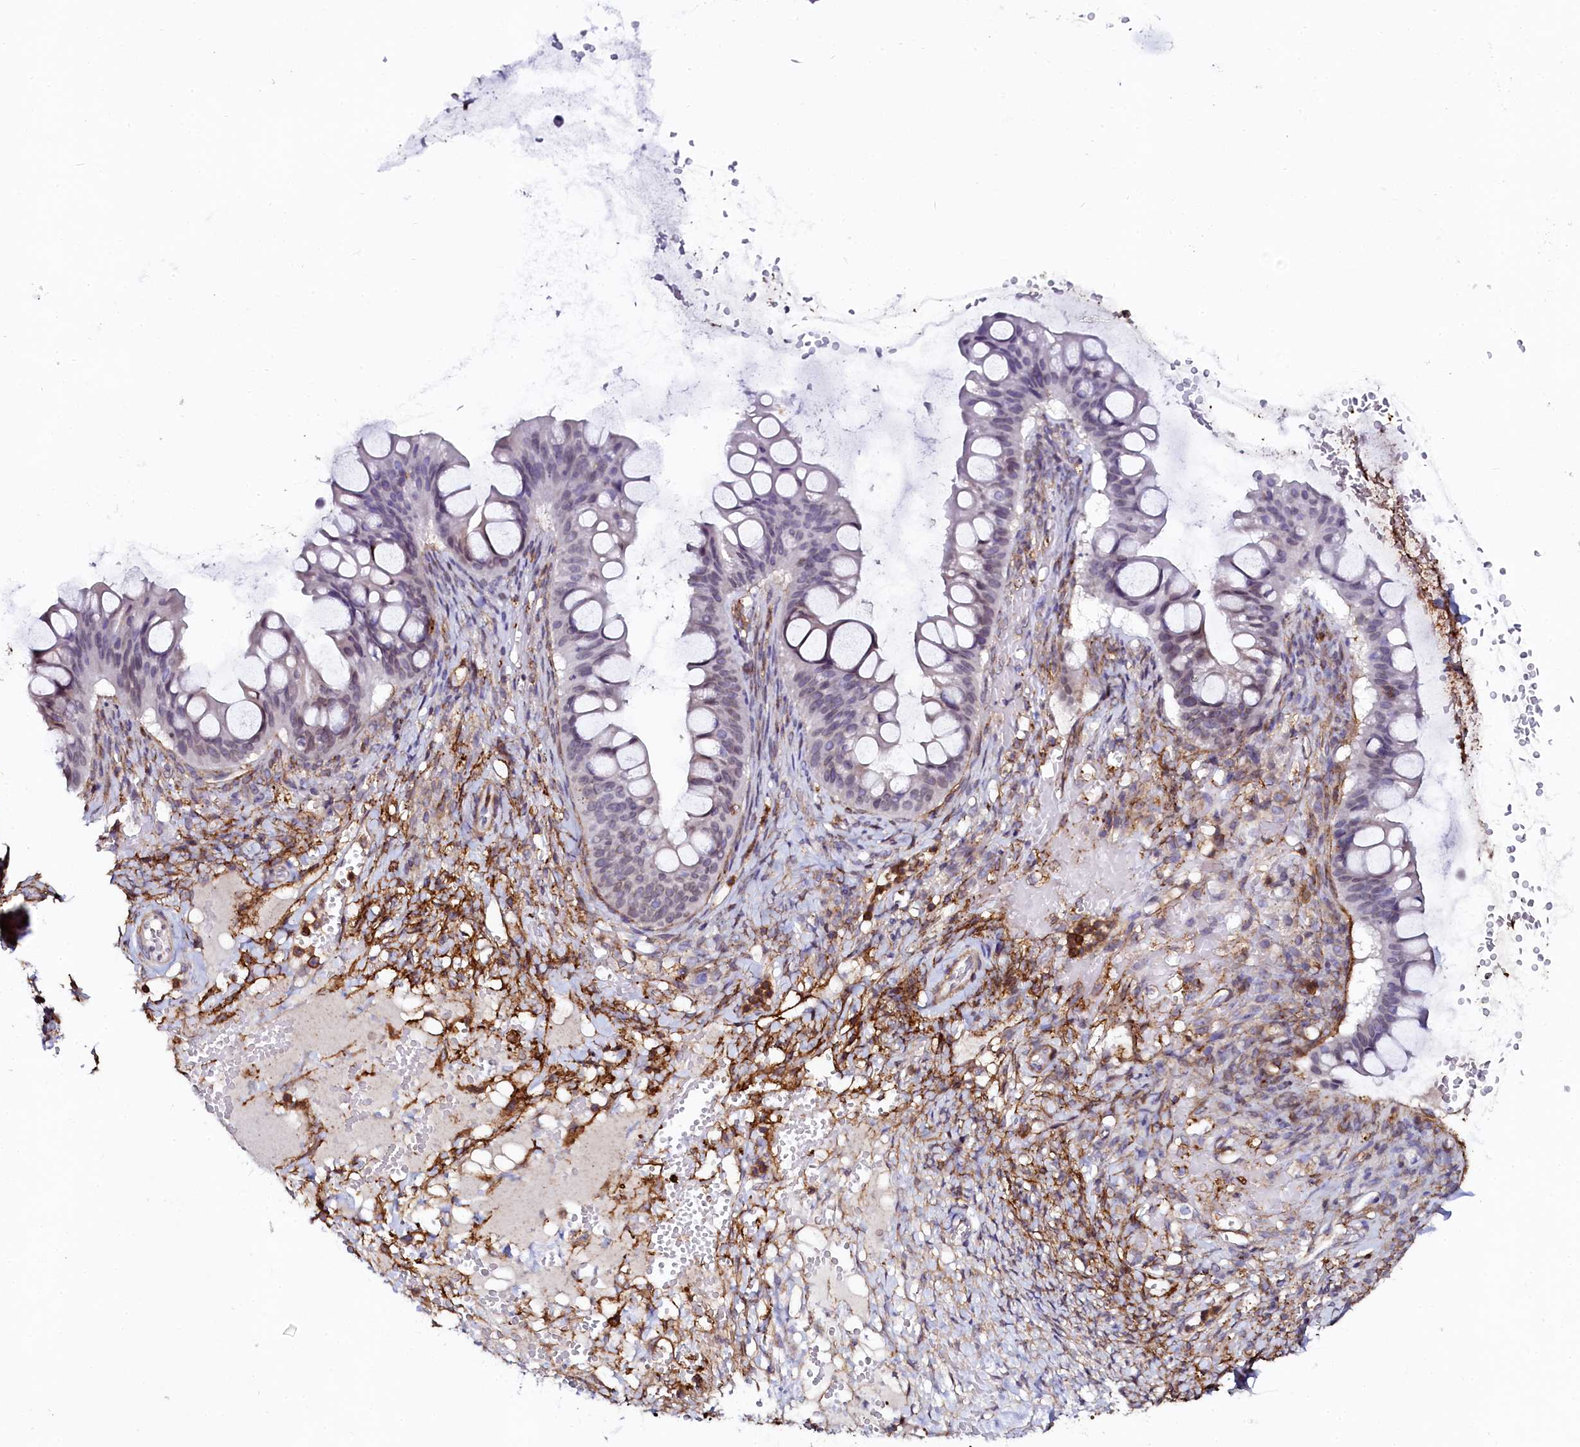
{"staining": {"intensity": "weak", "quantity": "<25%", "location": "nuclear"}, "tissue": "ovarian cancer", "cell_type": "Tumor cells", "image_type": "cancer", "snomed": [{"axis": "morphology", "description": "Cystadenocarcinoma, mucinous, NOS"}, {"axis": "topography", "description": "Ovary"}], "caption": "Image shows no significant protein staining in tumor cells of ovarian cancer (mucinous cystadenocarcinoma).", "gene": "AAAS", "patient": {"sex": "female", "age": 73}}